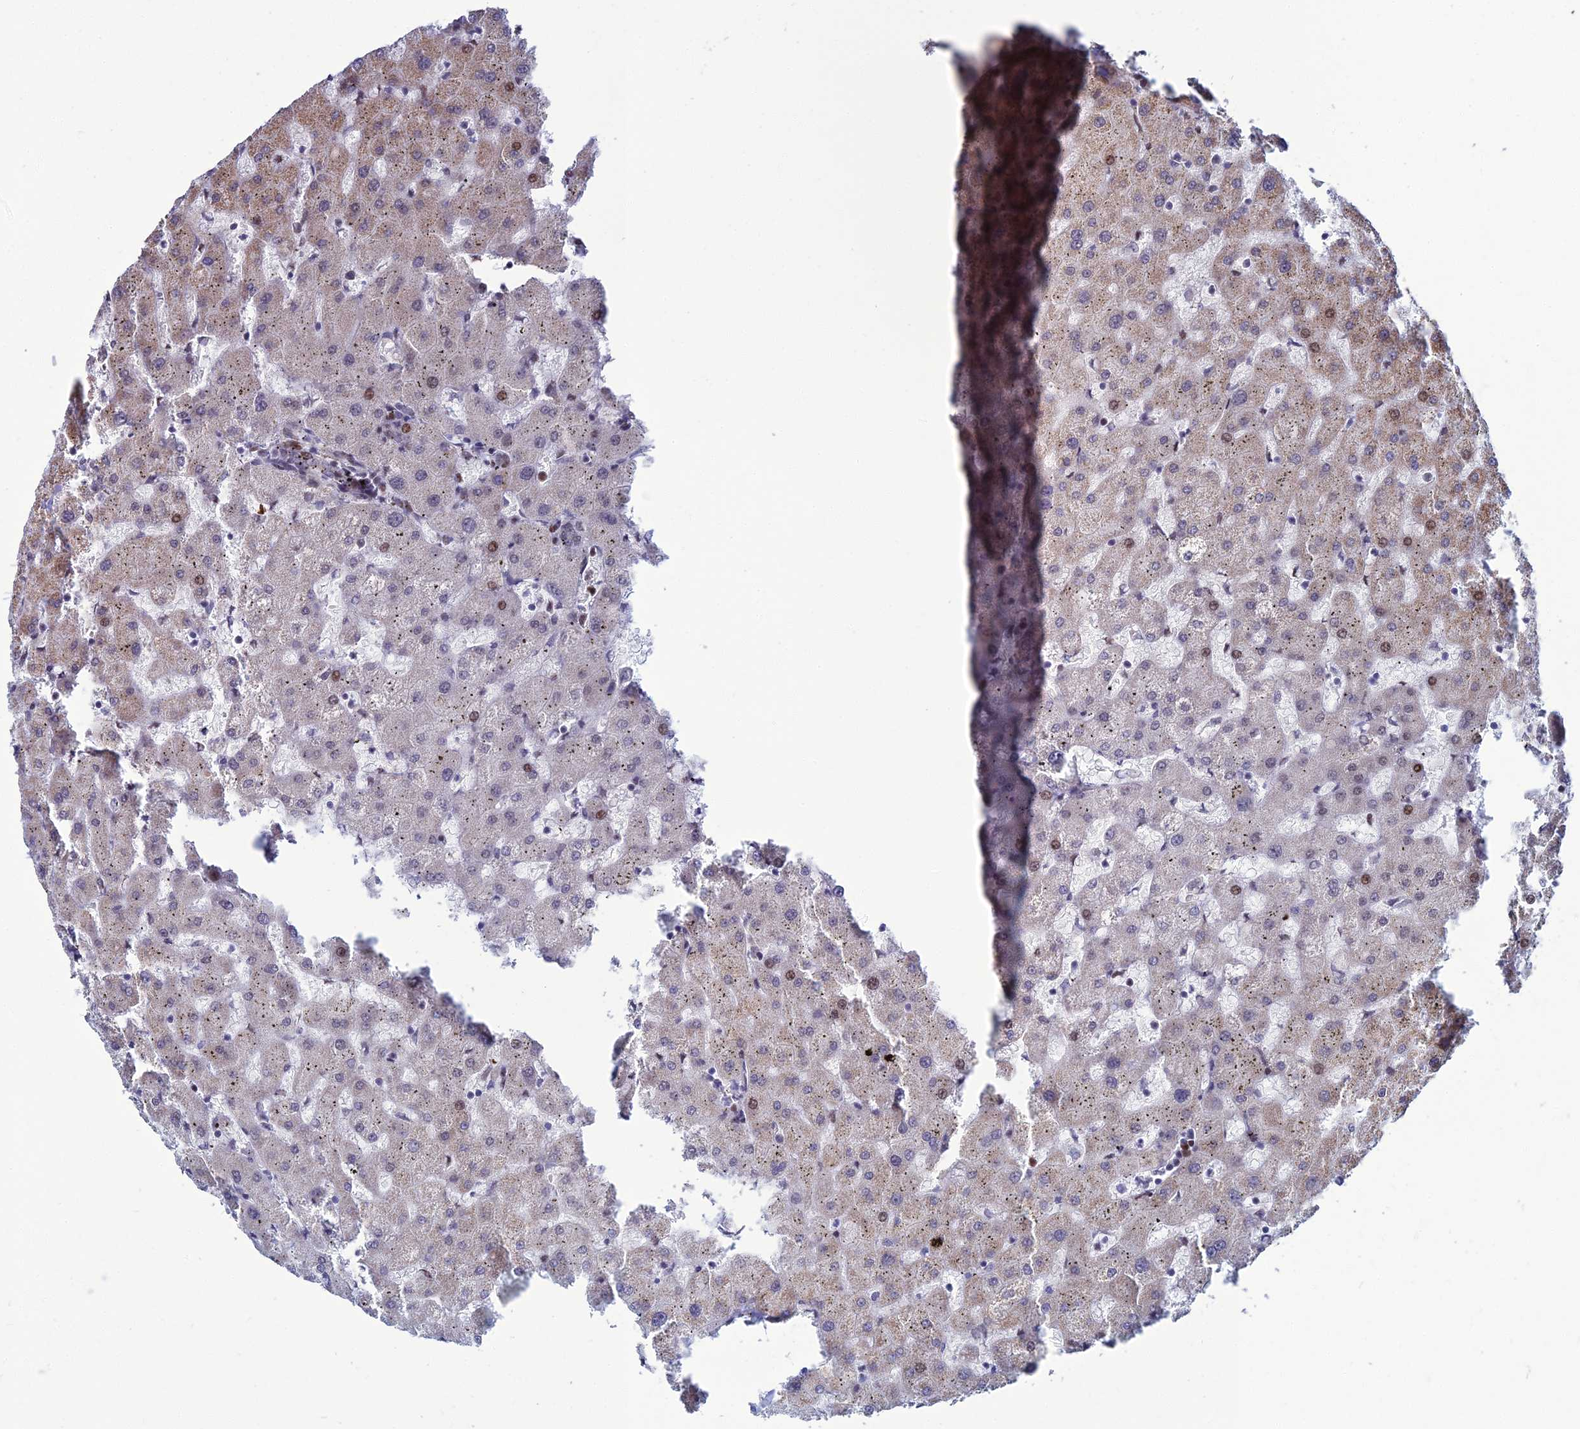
{"staining": {"intensity": "weak", "quantity": "<25%", "location": "cytoplasmic/membranous"}, "tissue": "liver", "cell_type": "Cholangiocytes", "image_type": "normal", "snomed": [{"axis": "morphology", "description": "Normal tissue, NOS"}, {"axis": "topography", "description": "Liver"}], "caption": "Liver was stained to show a protein in brown. There is no significant positivity in cholangiocytes. (DAB (3,3'-diaminobenzidine) IHC, high magnification).", "gene": "ZNF668", "patient": {"sex": "female", "age": 63}}